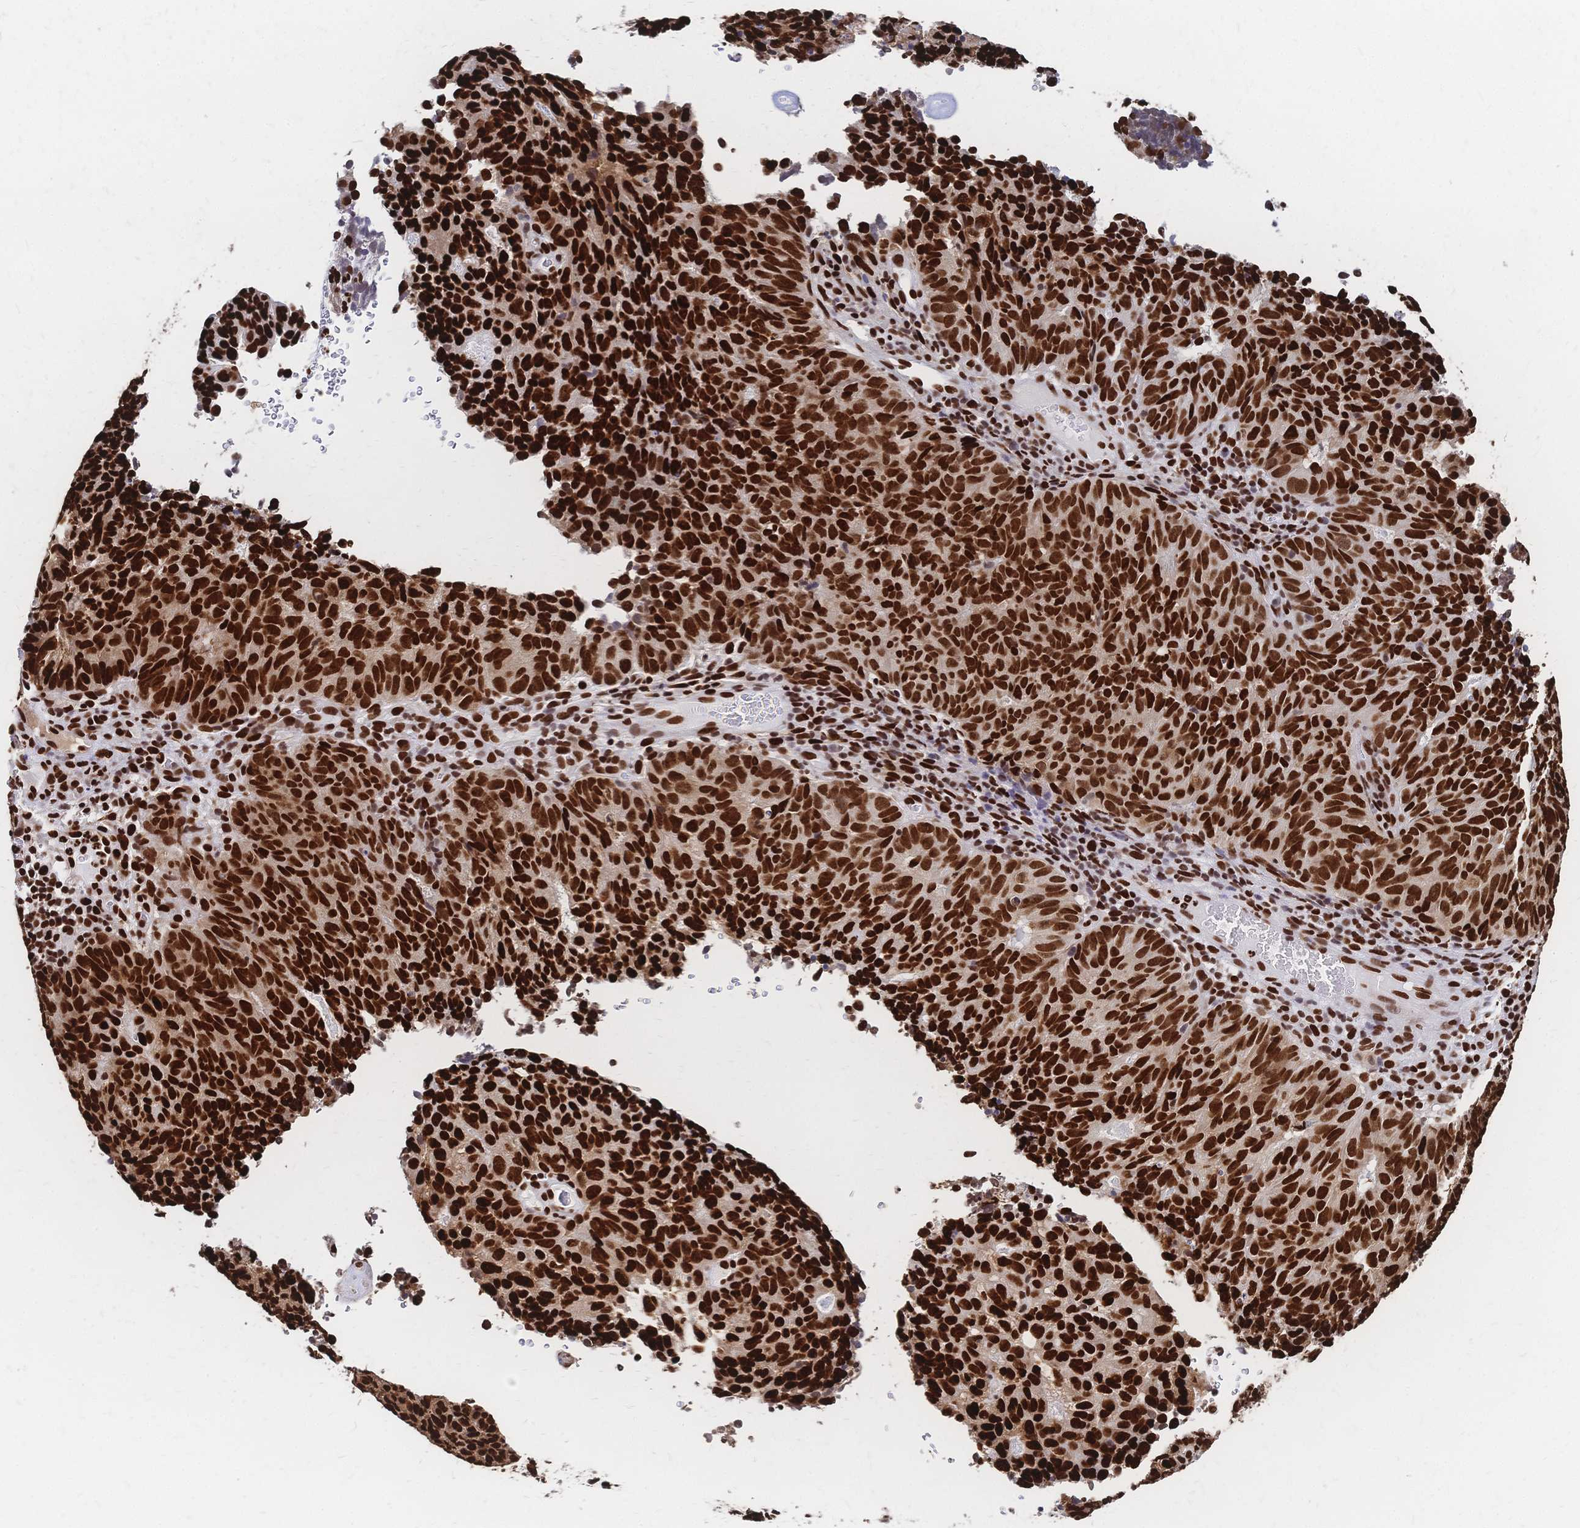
{"staining": {"intensity": "strong", "quantity": ">75%", "location": "nuclear"}, "tissue": "cervical cancer", "cell_type": "Tumor cells", "image_type": "cancer", "snomed": [{"axis": "morphology", "description": "Adenocarcinoma, NOS"}, {"axis": "topography", "description": "Cervix"}], "caption": "IHC staining of cervical cancer, which shows high levels of strong nuclear staining in about >75% of tumor cells indicating strong nuclear protein staining. The staining was performed using DAB (brown) for protein detection and nuclei were counterstained in hematoxylin (blue).", "gene": "HDGF", "patient": {"sex": "female", "age": 38}}